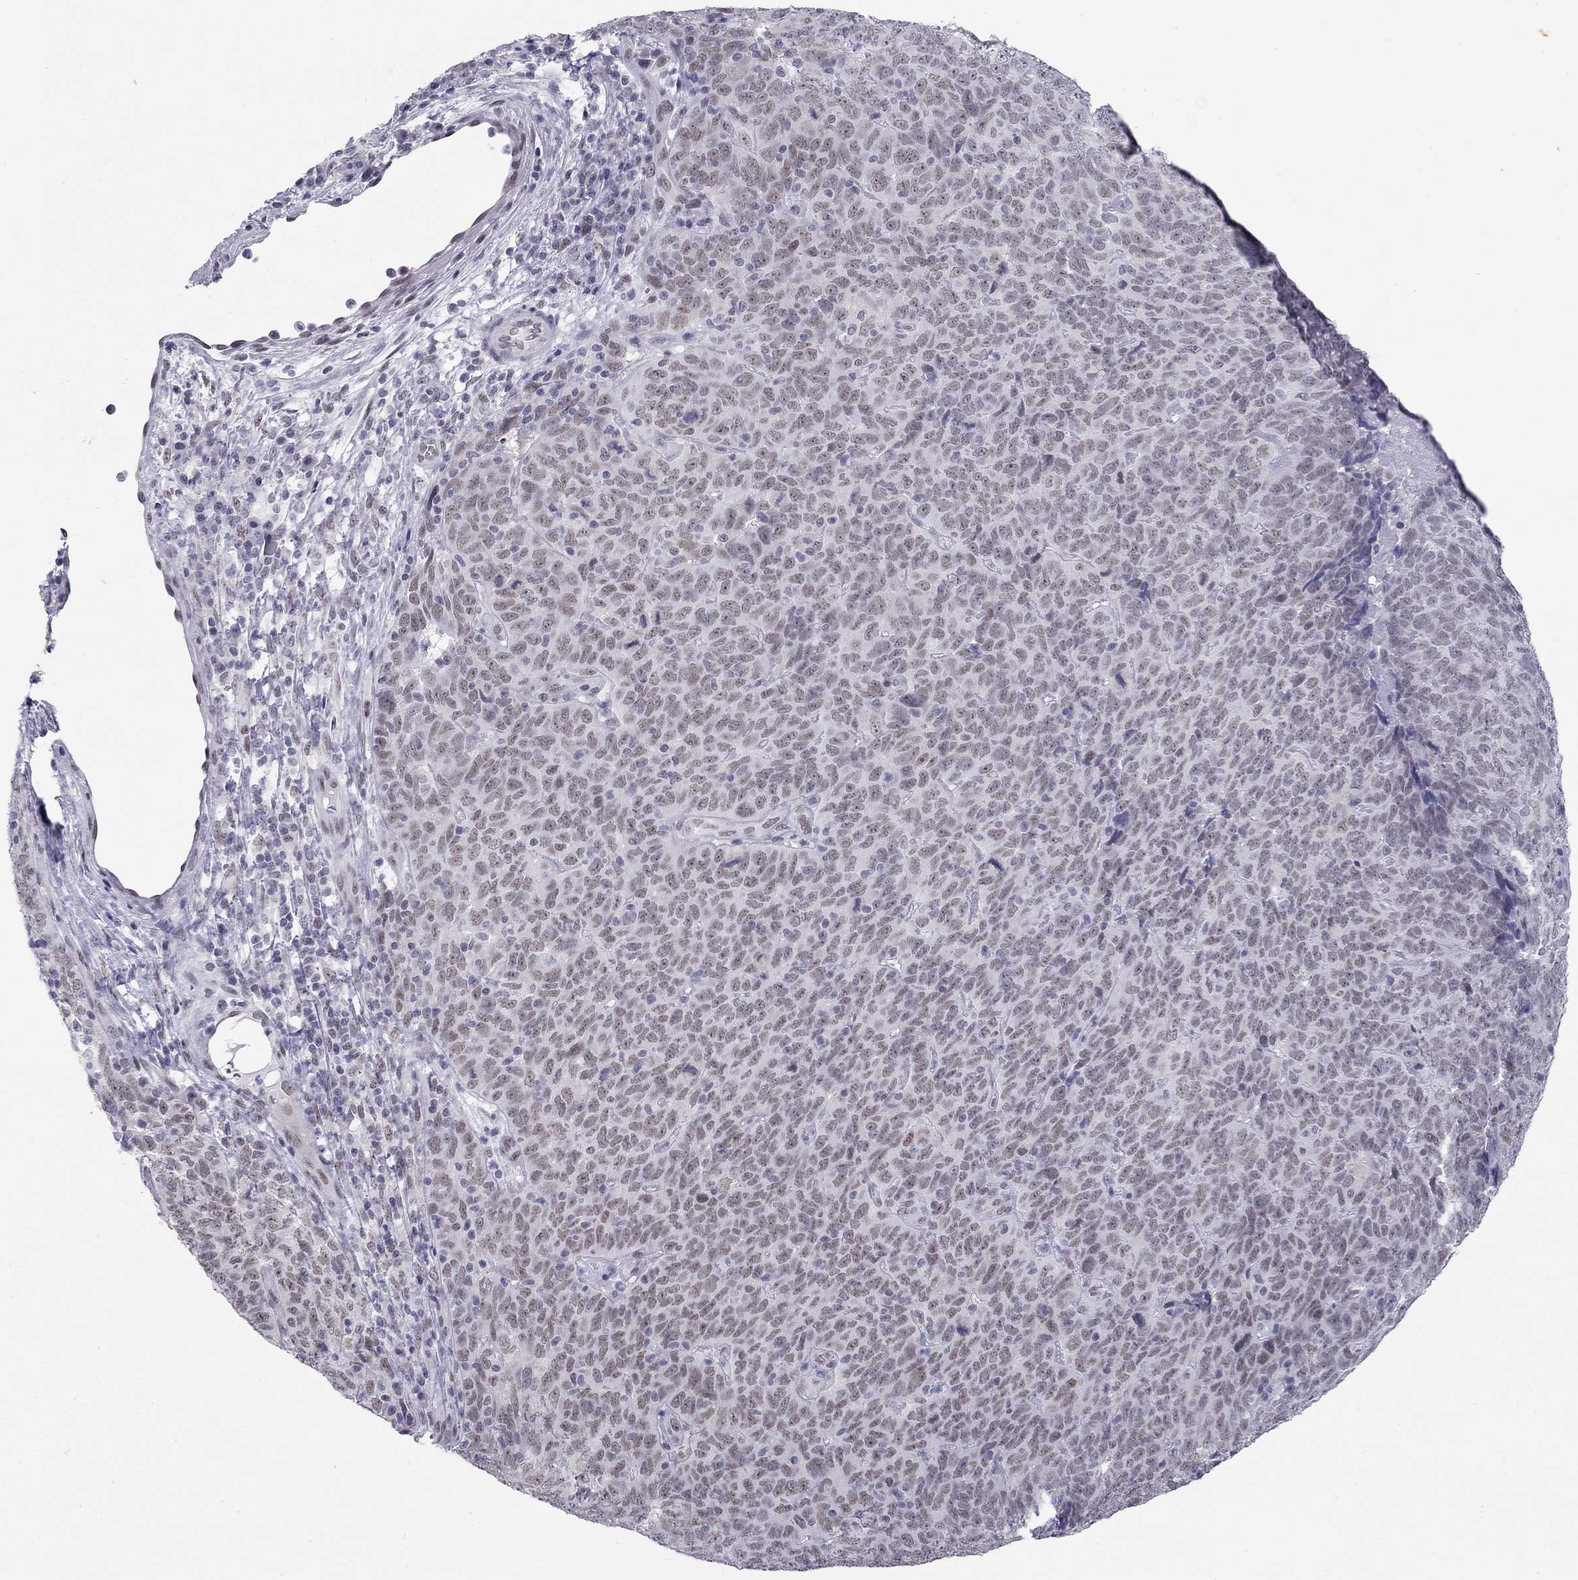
{"staining": {"intensity": "weak", "quantity": ">75%", "location": "nuclear"}, "tissue": "skin cancer", "cell_type": "Tumor cells", "image_type": "cancer", "snomed": [{"axis": "morphology", "description": "Squamous cell carcinoma, NOS"}, {"axis": "topography", "description": "Skin"}, {"axis": "topography", "description": "Anal"}], "caption": "Squamous cell carcinoma (skin) stained with a protein marker displays weak staining in tumor cells.", "gene": "DOT1L", "patient": {"sex": "female", "age": 51}}